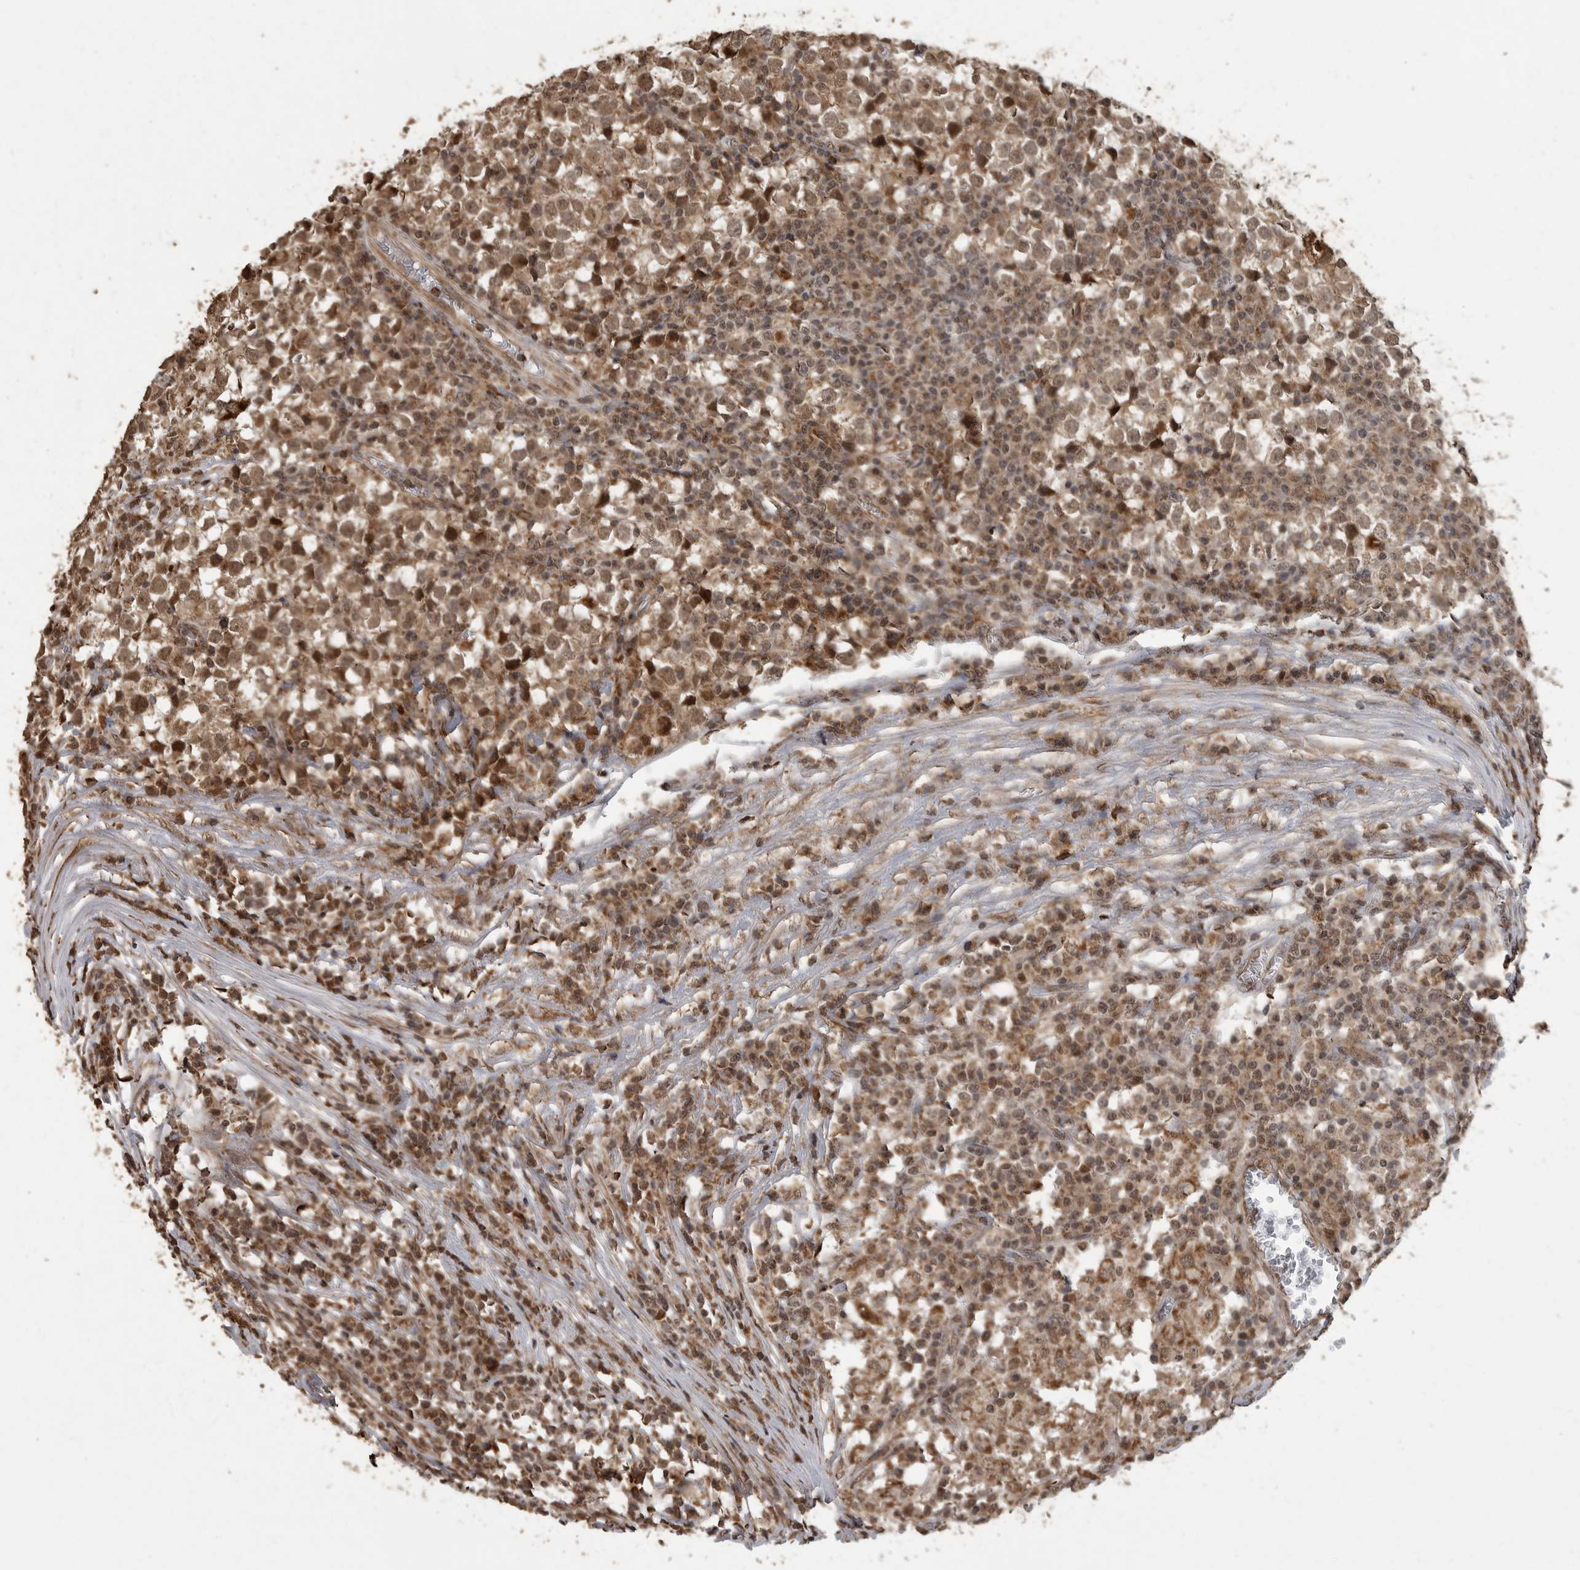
{"staining": {"intensity": "moderate", "quantity": ">75%", "location": "cytoplasmic/membranous,nuclear"}, "tissue": "testis cancer", "cell_type": "Tumor cells", "image_type": "cancer", "snomed": [{"axis": "morphology", "description": "Seminoma, NOS"}, {"axis": "topography", "description": "Testis"}], "caption": "This micrograph reveals immunohistochemistry staining of testis cancer (seminoma), with medium moderate cytoplasmic/membranous and nuclear expression in approximately >75% of tumor cells.", "gene": "MAFG", "patient": {"sex": "male", "age": 65}}